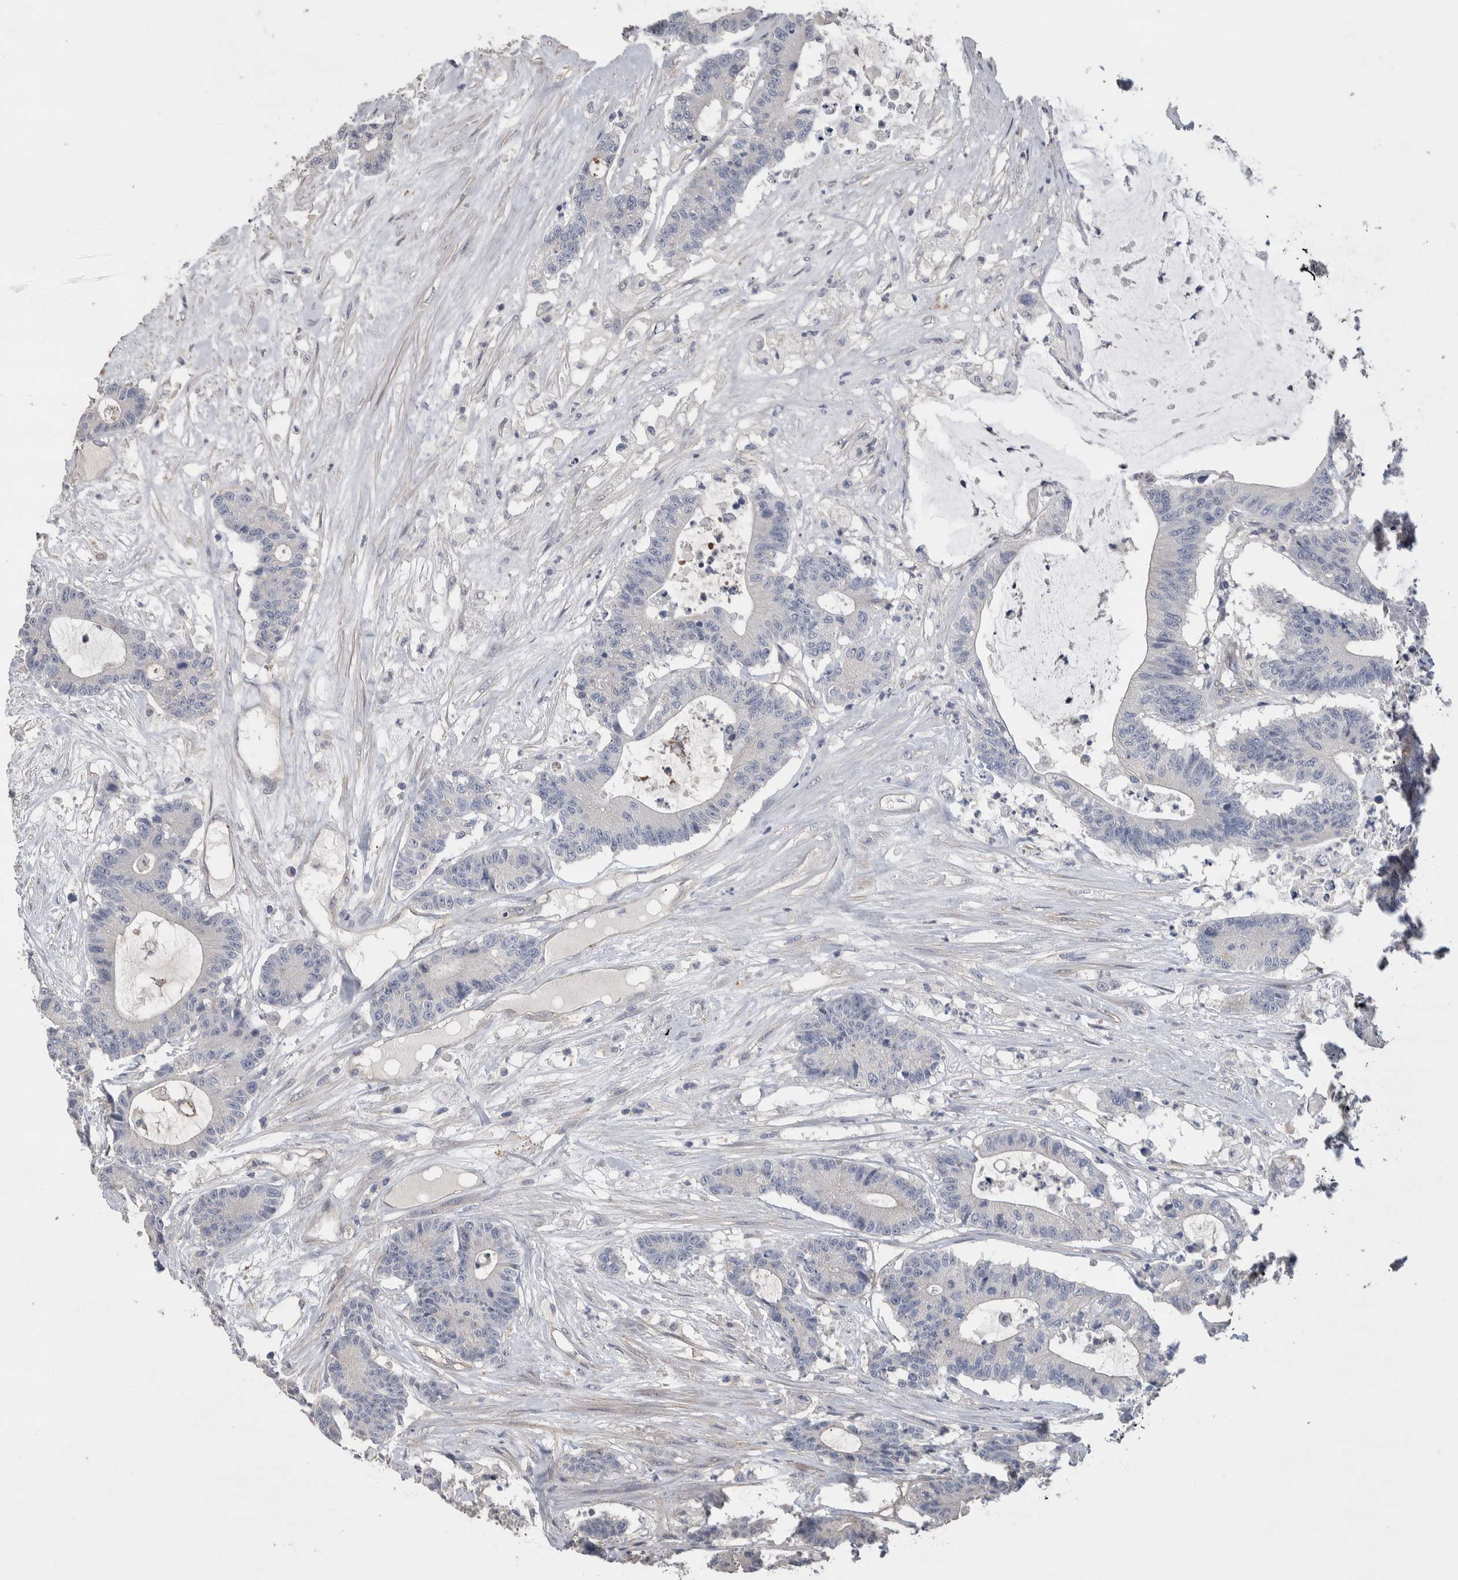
{"staining": {"intensity": "negative", "quantity": "none", "location": "none"}, "tissue": "colorectal cancer", "cell_type": "Tumor cells", "image_type": "cancer", "snomed": [{"axis": "morphology", "description": "Adenocarcinoma, NOS"}, {"axis": "topography", "description": "Colon"}], "caption": "Human colorectal cancer stained for a protein using IHC displays no positivity in tumor cells.", "gene": "GCNA", "patient": {"sex": "female", "age": 84}}